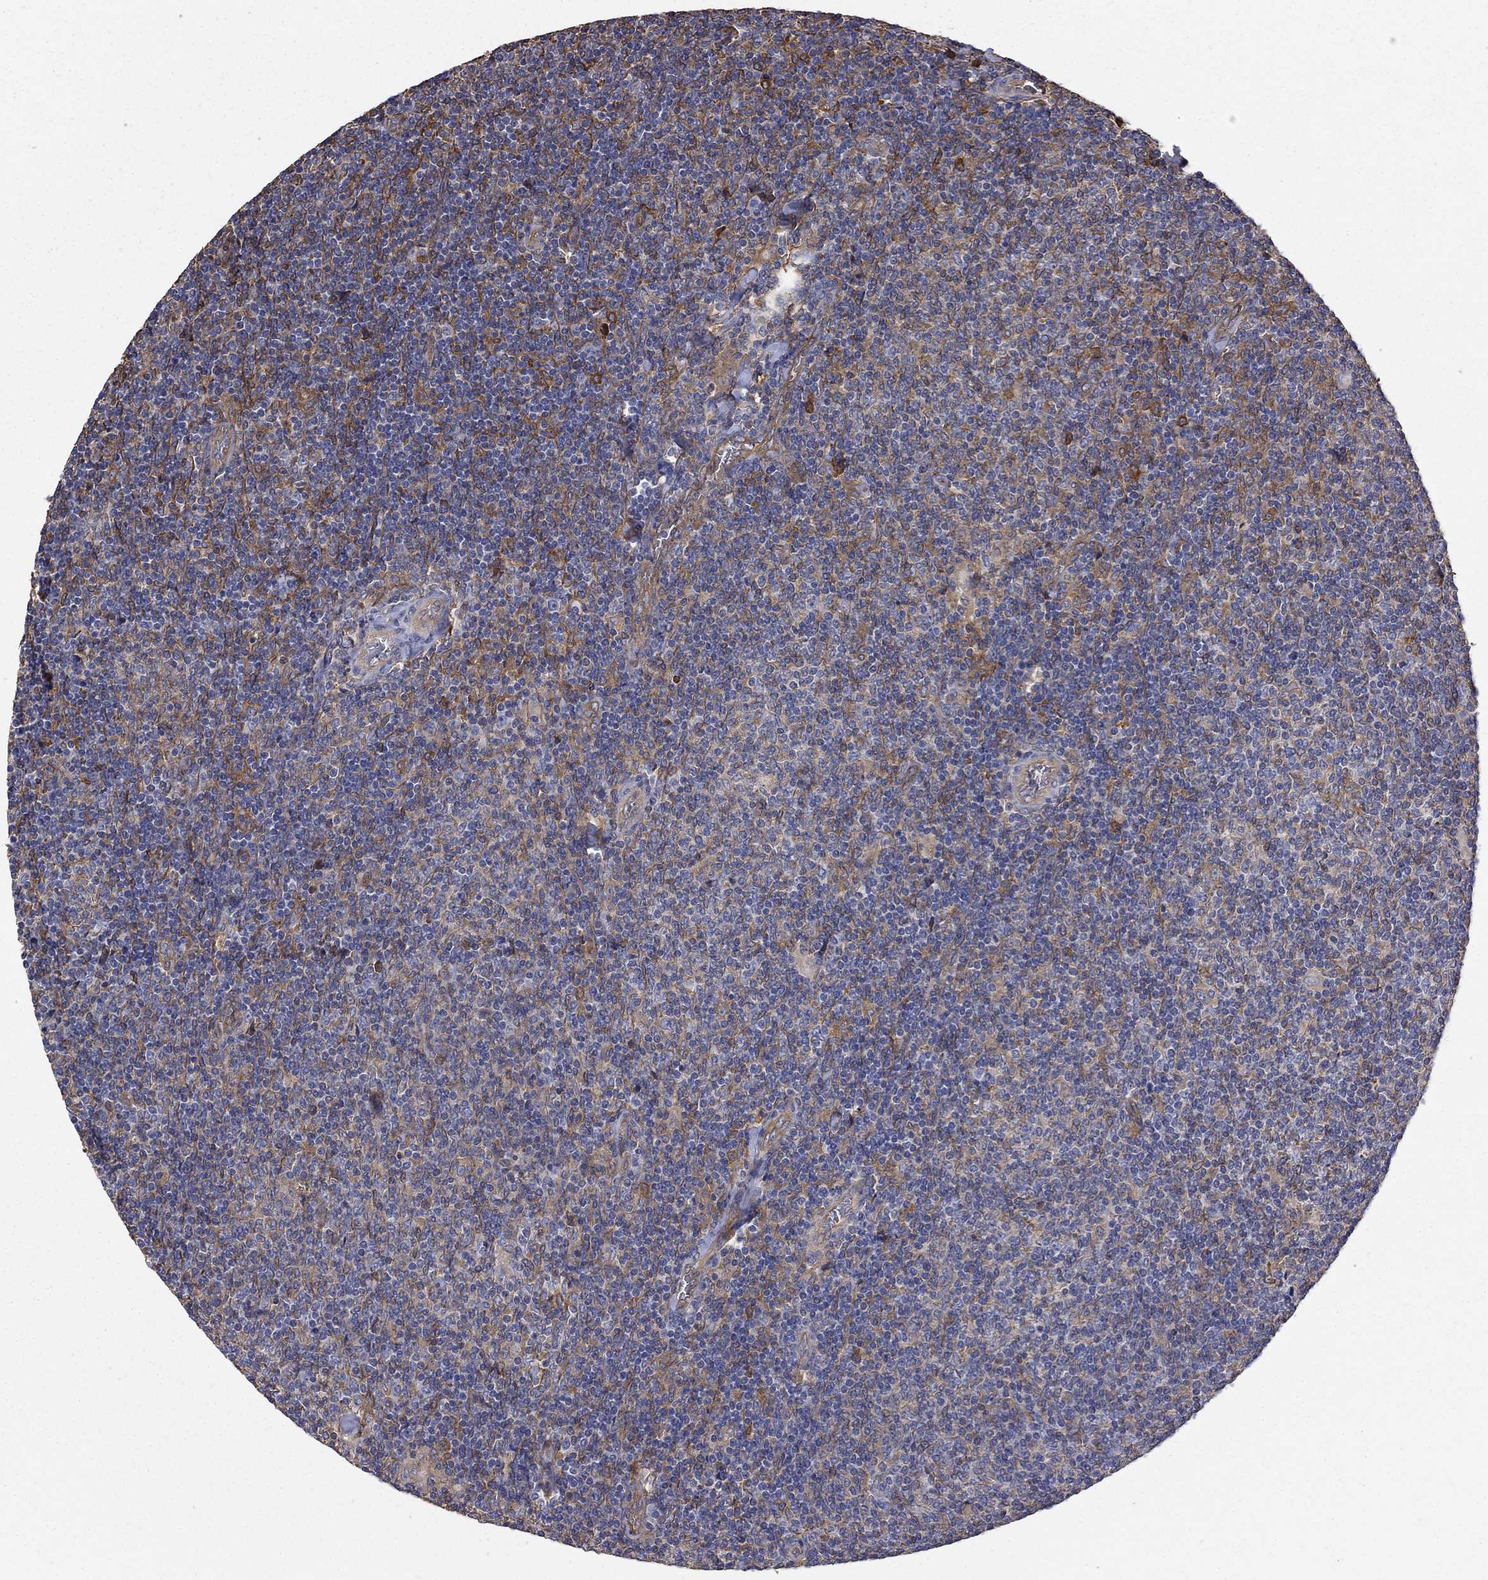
{"staining": {"intensity": "moderate", "quantity": "25%-75%", "location": "cytoplasmic/membranous"}, "tissue": "lymphoma", "cell_type": "Tumor cells", "image_type": "cancer", "snomed": [{"axis": "morphology", "description": "Malignant lymphoma, non-Hodgkin's type, Low grade"}, {"axis": "topography", "description": "Lymph node"}], "caption": "The photomicrograph displays a brown stain indicating the presence of a protein in the cytoplasmic/membranous of tumor cells in lymphoma.", "gene": "DPYSL2", "patient": {"sex": "male", "age": 52}}